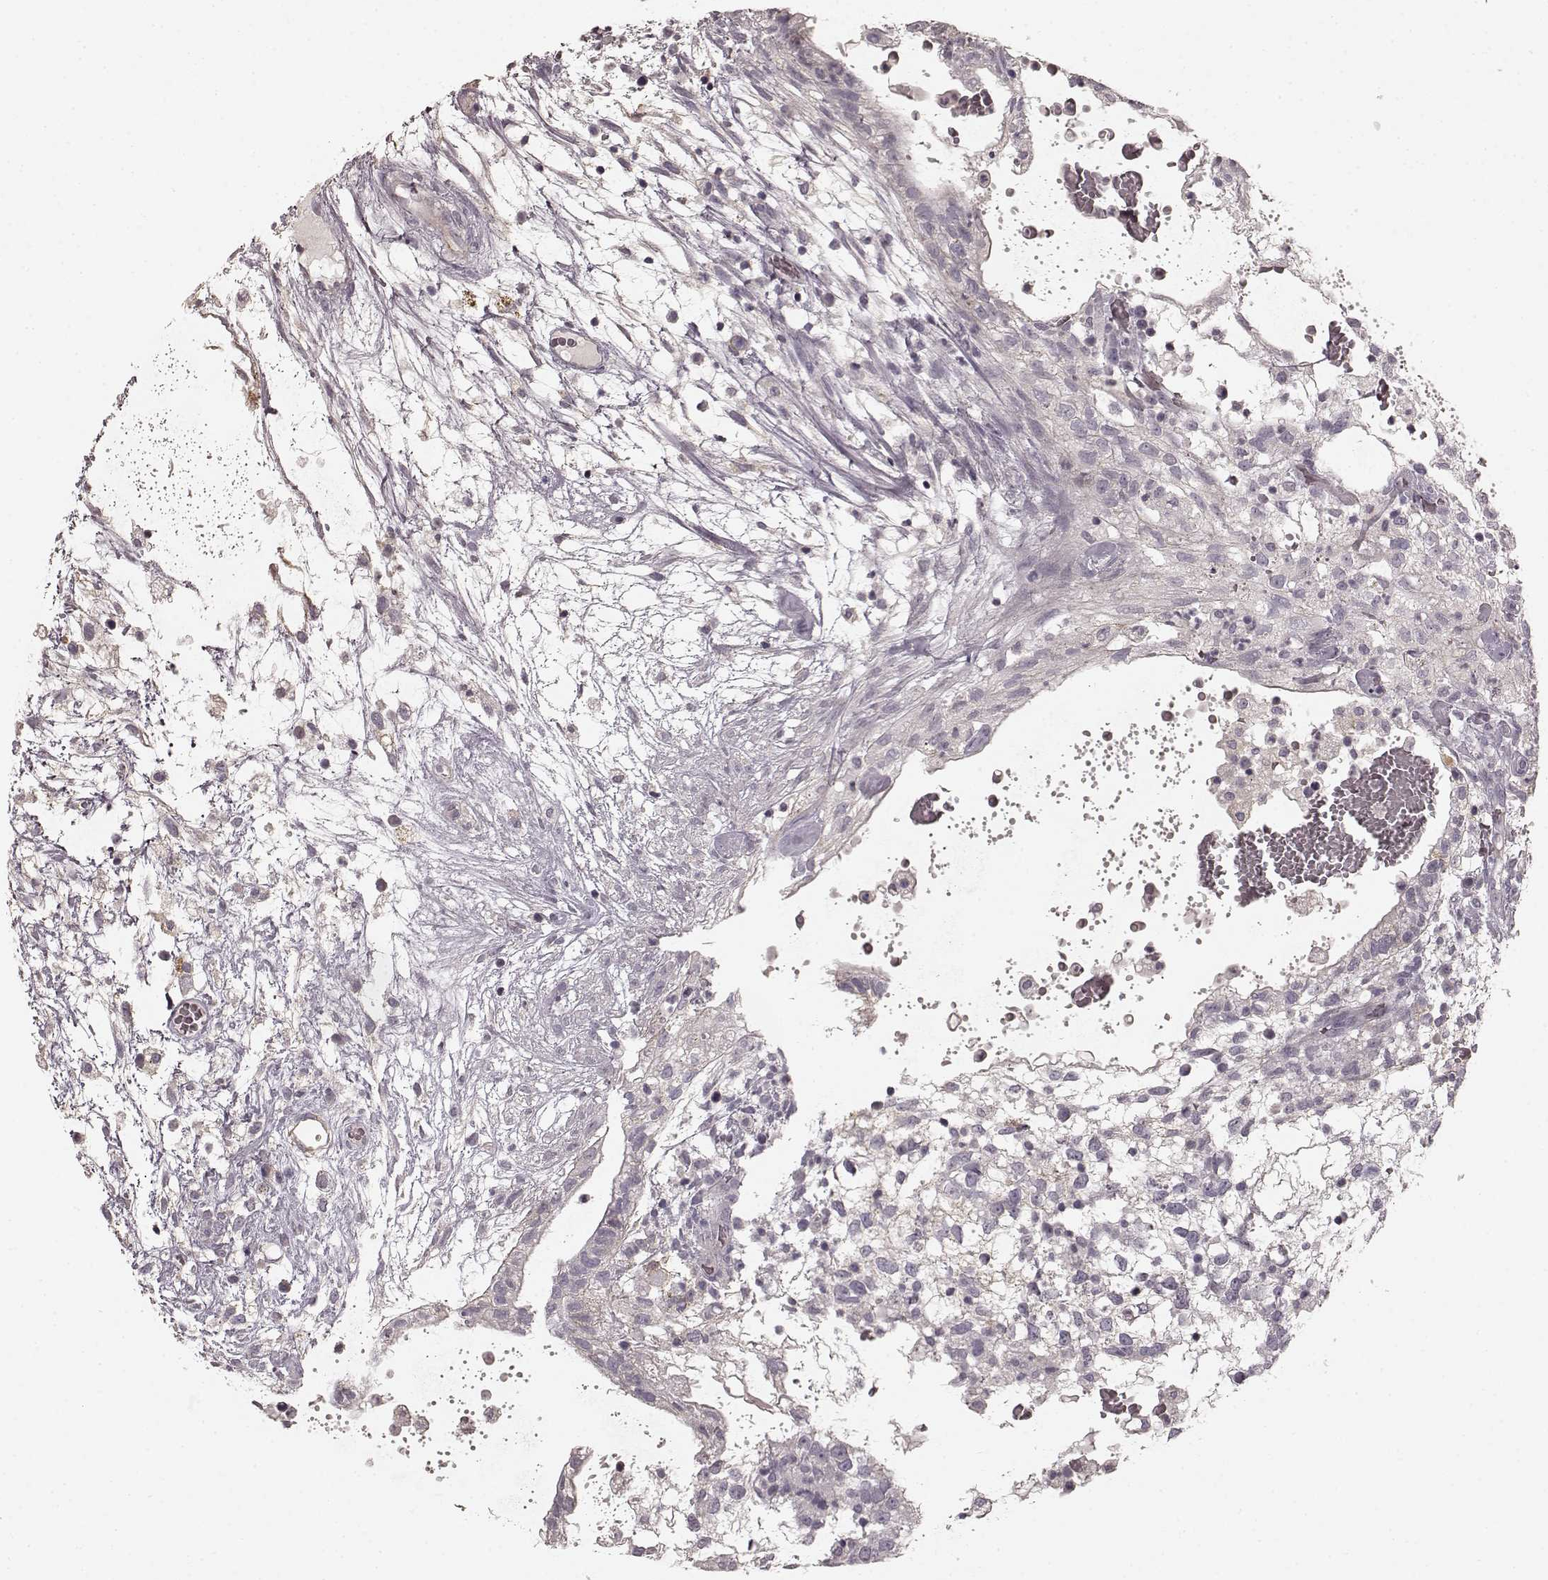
{"staining": {"intensity": "negative", "quantity": "none", "location": "none"}, "tissue": "testis cancer", "cell_type": "Tumor cells", "image_type": "cancer", "snomed": [{"axis": "morphology", "description": "Normal tissue, NOS"}, {"axis": "morphology", "description": "Carcinoma, Embryonal, NOS"}, {"axis": "topography", "description": "Testis"}], "caption": "This photomicrograph is of testis cancer (embryonal carcinoma) stained with immunohistochemistry (IHC) to label a protein in brown with the nuclei are counter-stained blue. There is no staining in tumor cells.", "gene": "PRKCE", "patient": {"sex": "male", "age": 32}}